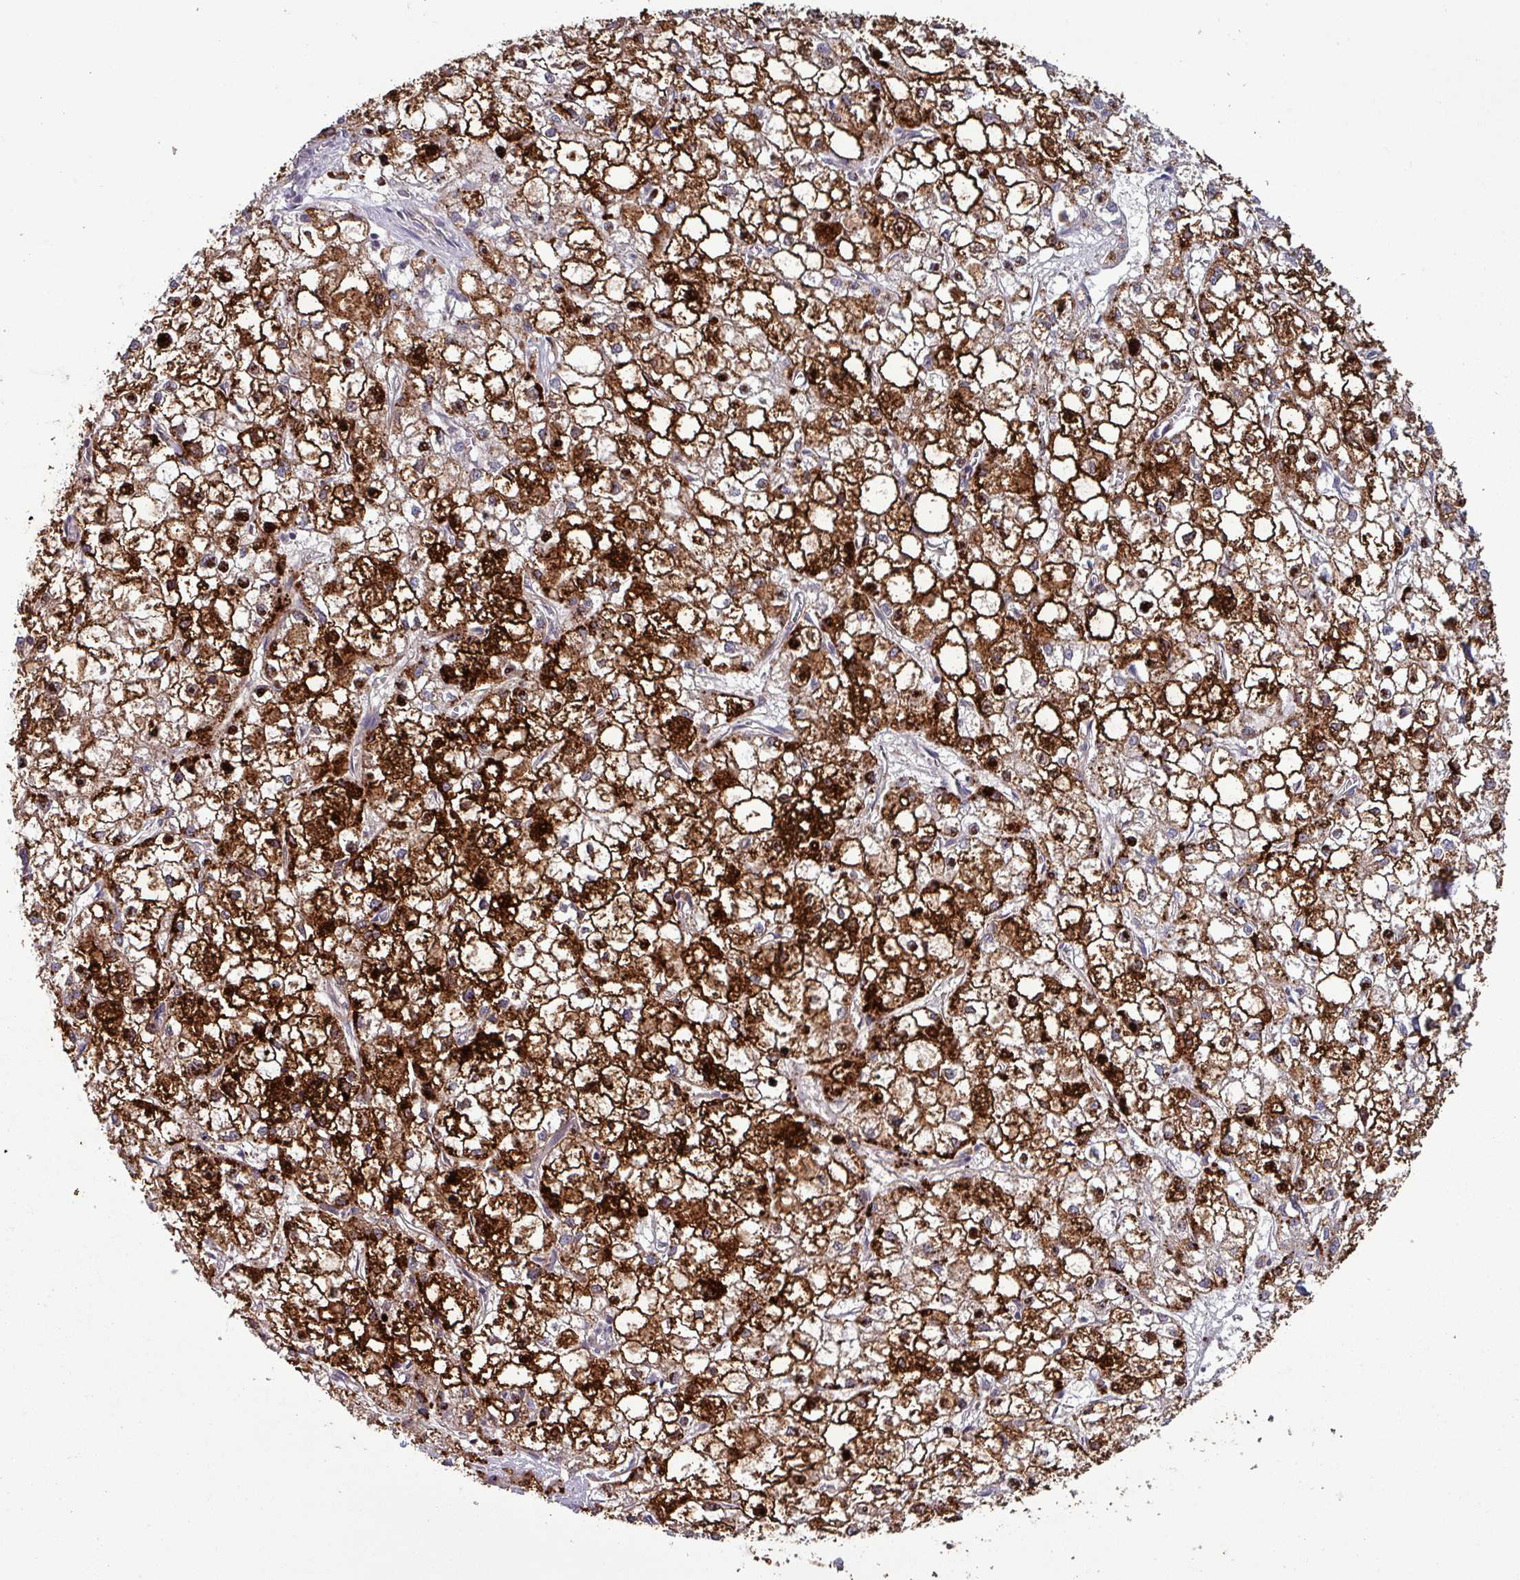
{"staining": {"intensity": "strong", "quantity": "25%-75%", "location": "cytoplasmic/membranous,nuclear"}, "tissue": "liver cancer", "cell_type": "Tumor cells", "image_type": "cancer", "snomed": [{"axis": "morphology", "description": "Carcinoma, Hepatocellular, NOS"}, {"axis": "topography", "description": "Liver"}], "caption": "Protein expression analysis of liver cancer (hepatocellular carcinoma) shows strong cytoplasmic/membranous and nuclear staining in about 25%-75% of tumor cells.", "gene": "PLIN2", "patient": {"sex": "female", "age": 43}}